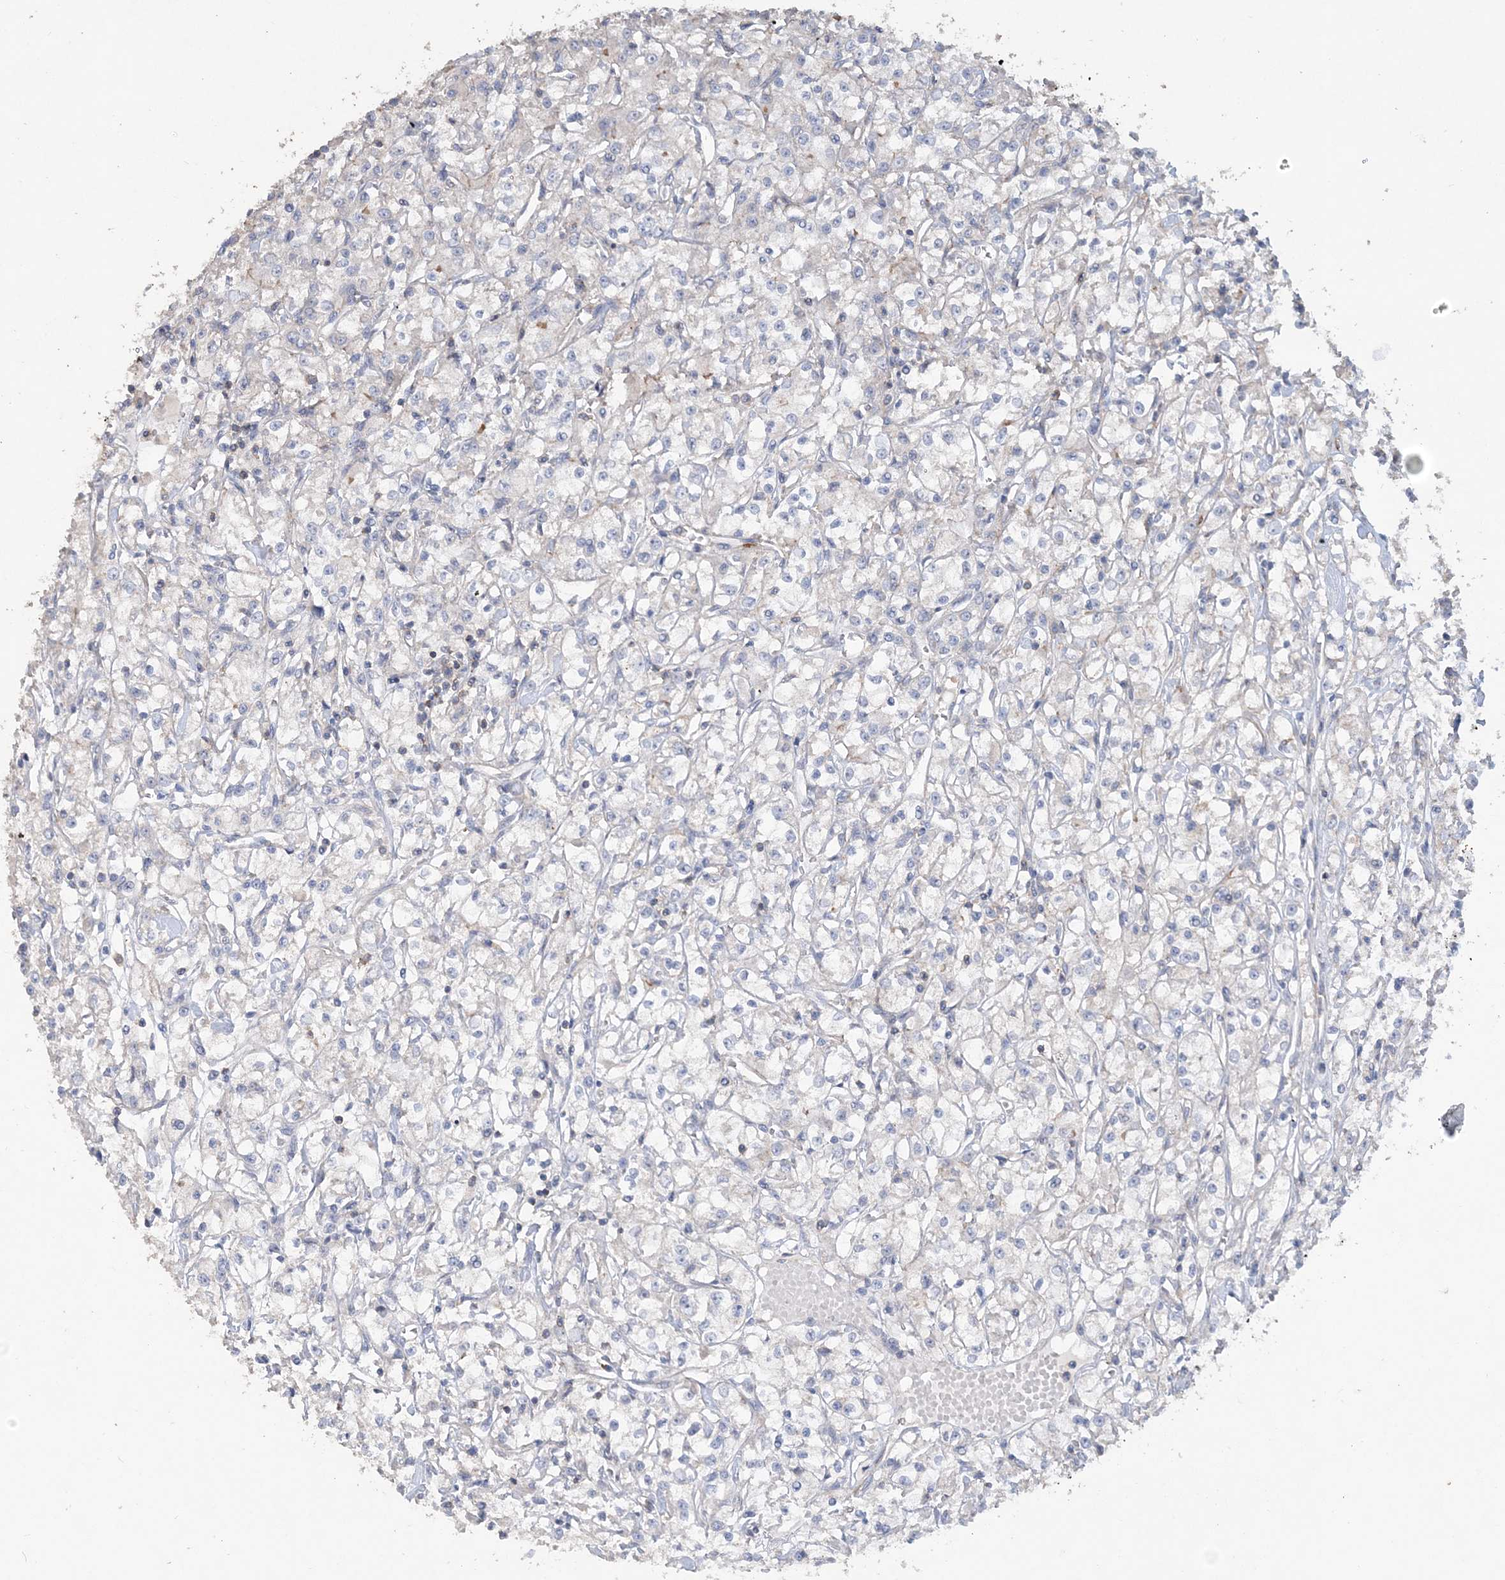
{"staining": {"intensity": "negative", "quantity": "none", "location": "none"}, "tissue": "renal cancer", "cell_type": "Tumor cells", "image_type": "cancer", "snomed": [{"axis": "morphology", "description": "Adenocarcinoma, NOS"}, {"axis": "topography", "description": "Kidney"}], "caption": "This is a micrograph of IHC staining of renal adenocarcinoma, which shows no staining in tumor cells.", "gene": "PIGC", "patient": {"sex": "female", "age": 59}}